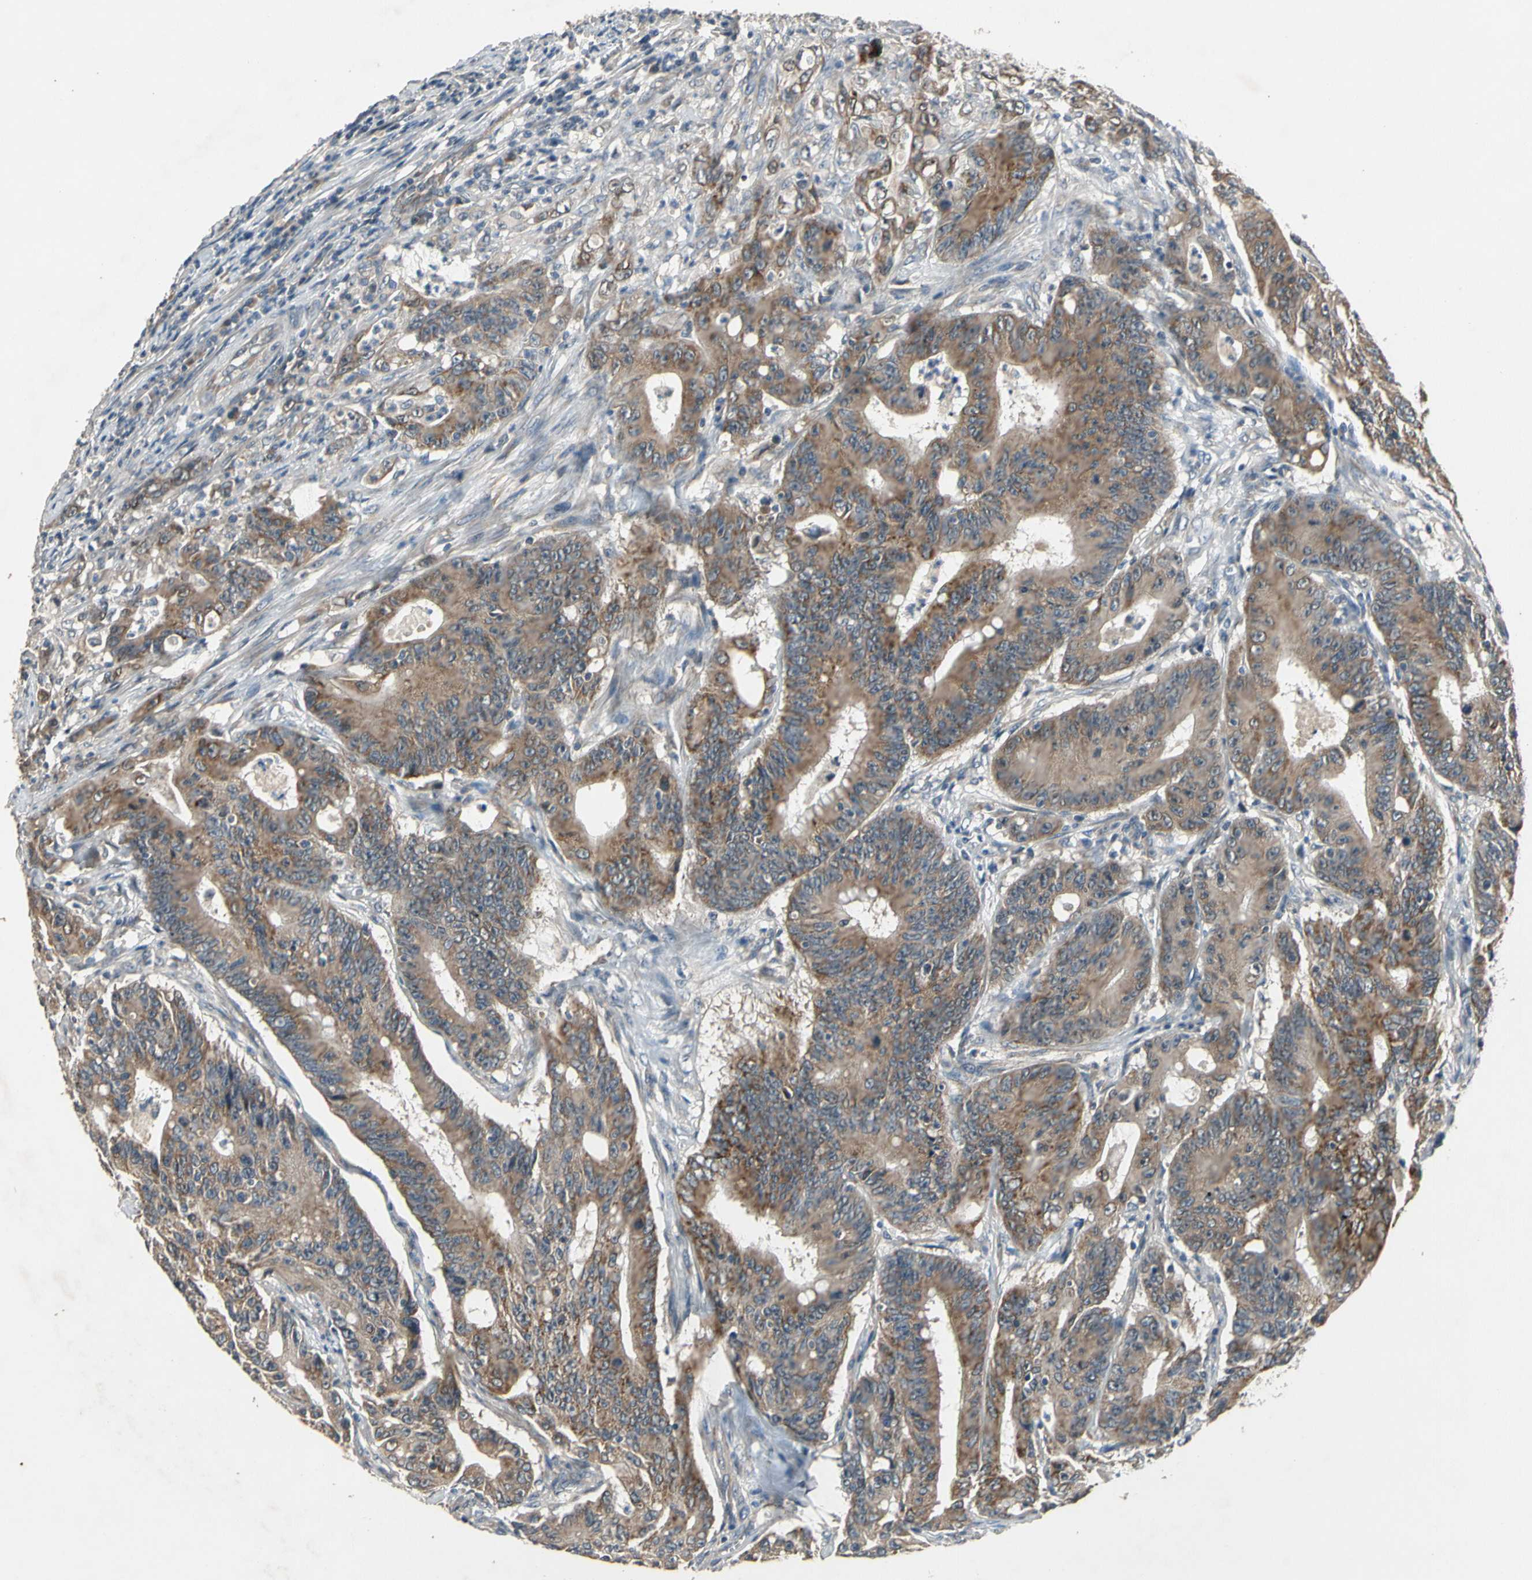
{"staining": {"intensity": "moderate", "quantity": "25%-75%", "location": "cytoplasmic/membranous"}, "tissue": "colorectal cancer", "cell_type": "Tumor cells", "image_type": "cancer", "snomed": [{"axis": "morphology", "description": "Adenocarcinoma, NOS"}, {"axis": "topography", "description": "Colon"}], "caption": "IHC image of colorectal cancer stained for a protein (brown), which demonstrates medium levels of moderate cytoplasmic/membranous positivity in approximately 25%-75% of tumor cells.", "gene": "ALKBH3", "patient": {"sex": "male", "age": 45}}